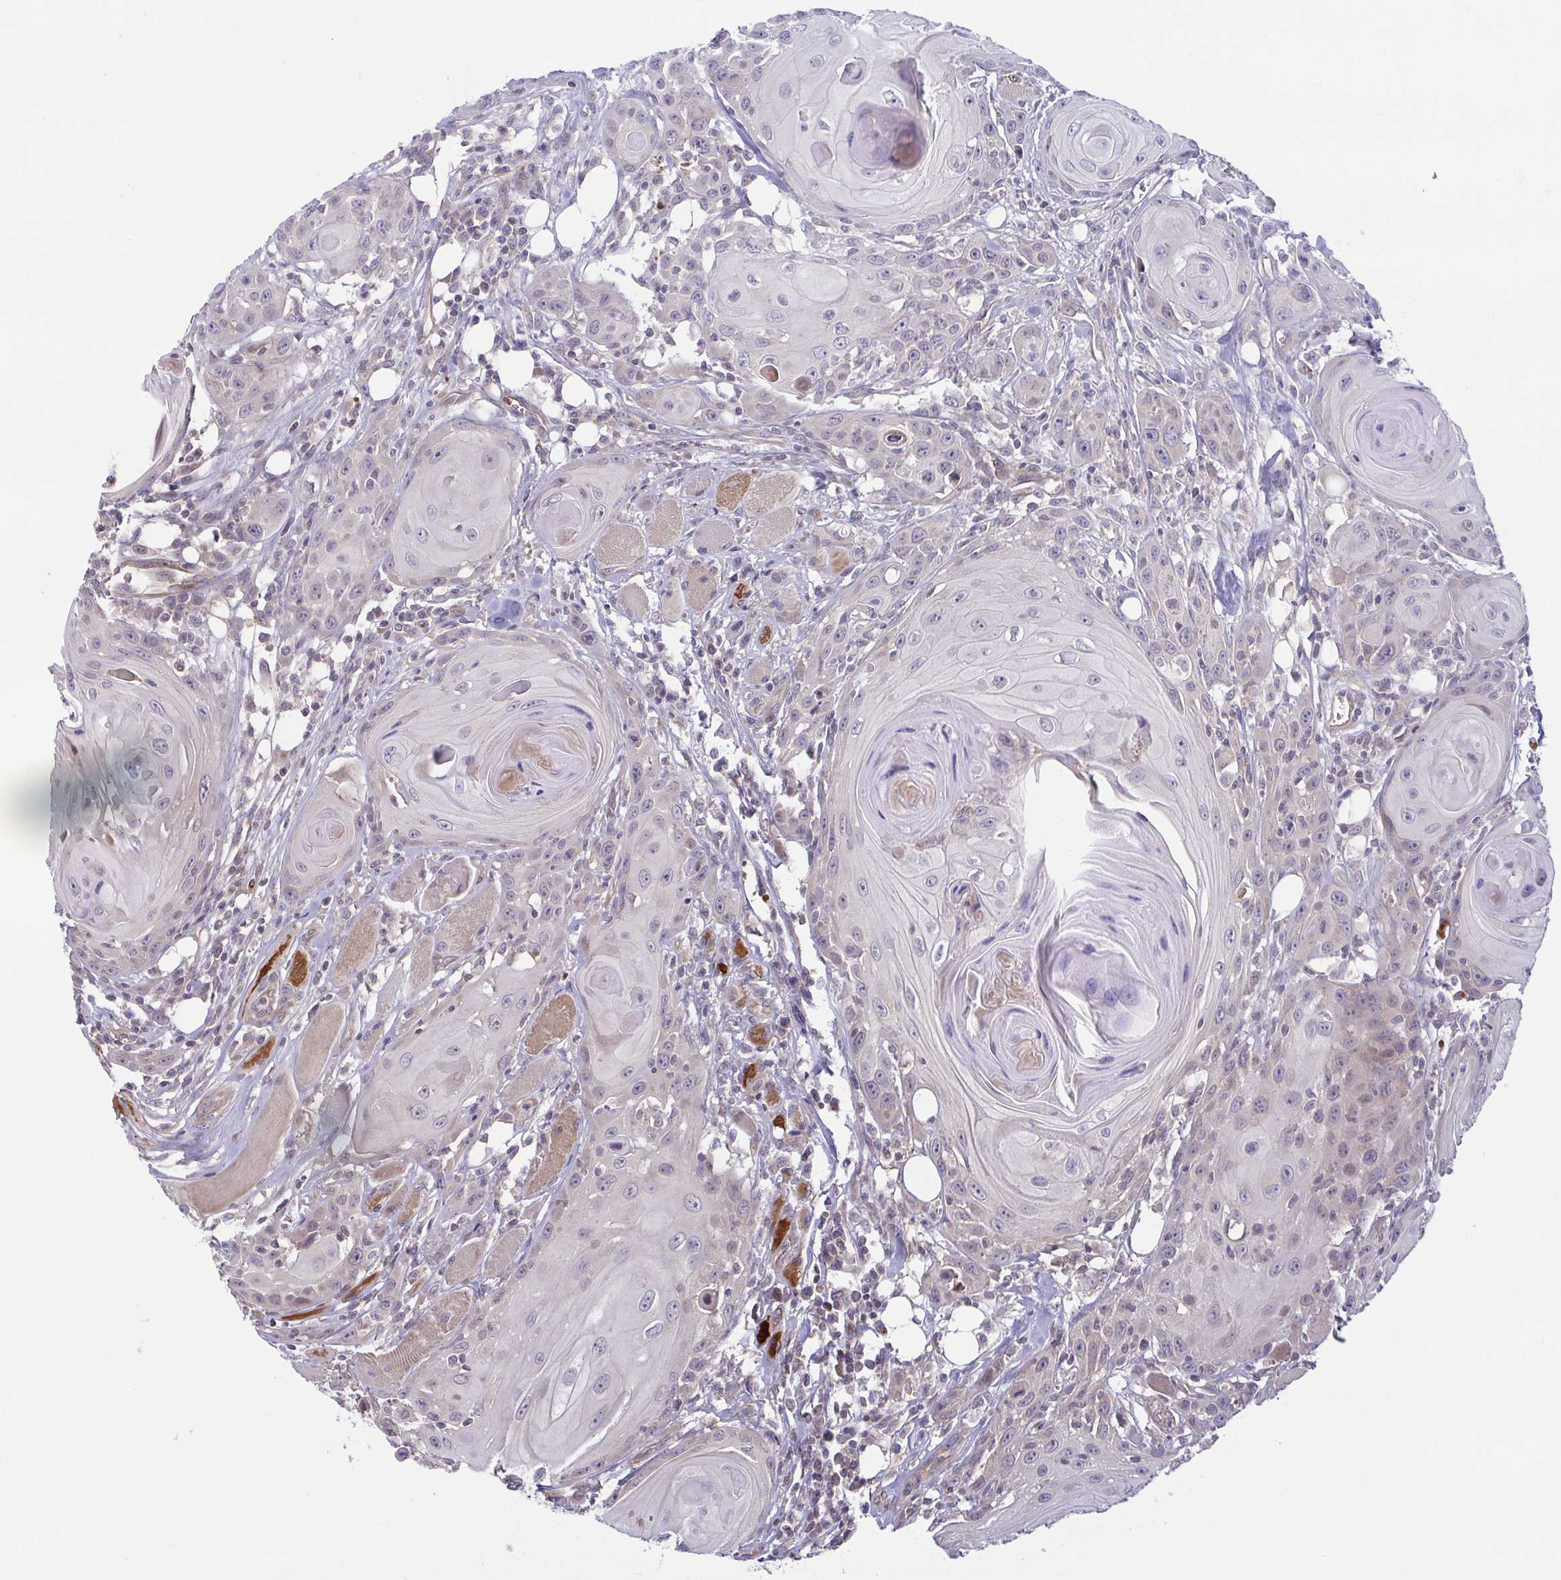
{"staining": {"intensity": "negative", "quantity": "none", "location": "none"}, "tissue": "head and neck cancer", "cell_type": "Tumor cells", "image_type": "cancer", "snomed": [{"axis": "morphology", "description": "Squamous cell carcinoma, NOS"}, {"axis": "topography", "description": "Head-Neck"}], "caption": "Tumor cells are negative for brown protein staining in head and neck cancer.", "gene": "OSBPL7", "patient": {"sex": "female", "age": 80}}